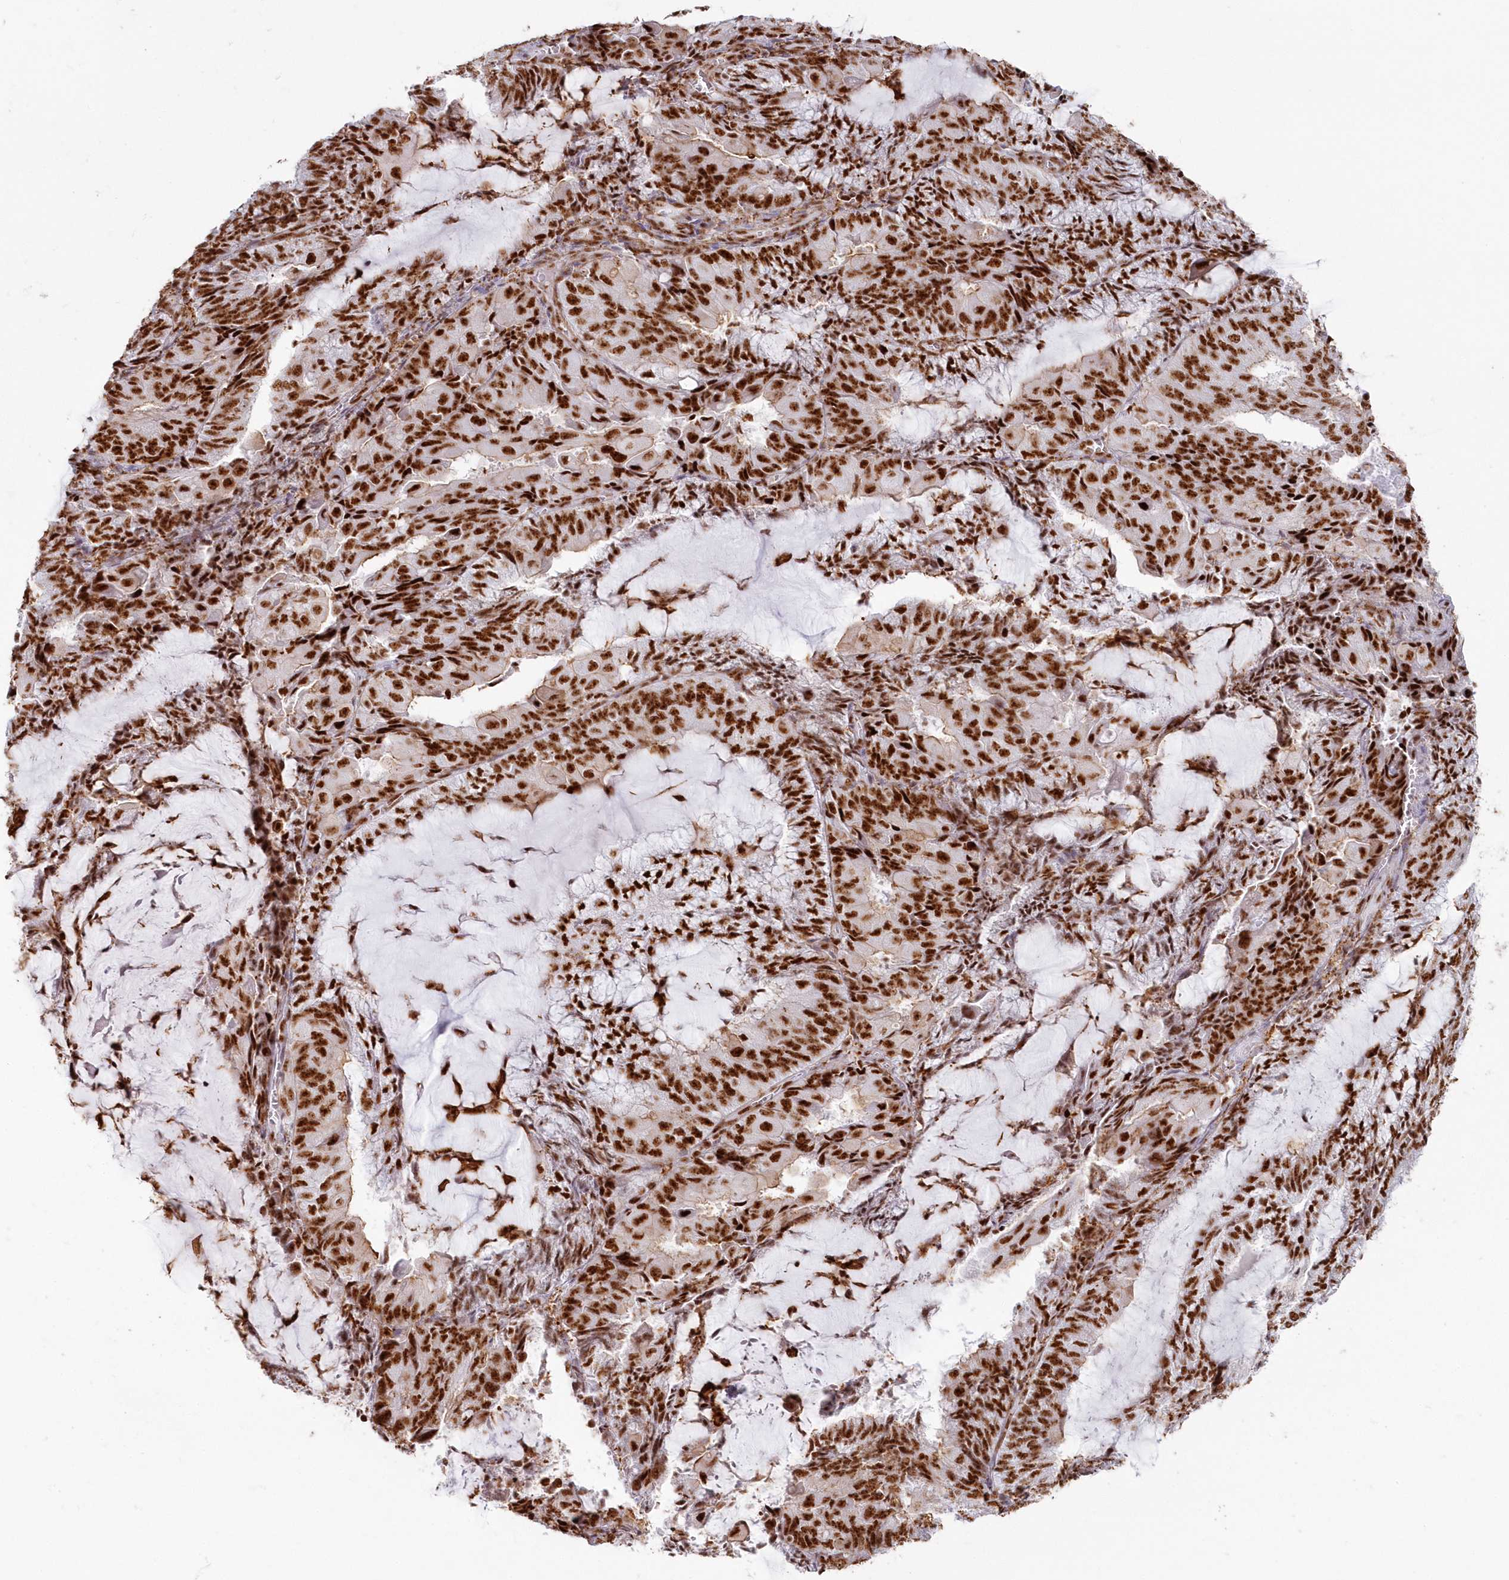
{"staining": {"intensity": "strong", "quantity": ">75%", "location": "nuclear"}, "tissue": "endometrial cancer", "cell_type": "Tumor cells", "image_type": "cancer", "snomed": [{"axis": "morphology", "description": "Adenocarcinoma, NOS"}, {"axis": "topography", "description": "Endometrium"}], "caption": "Immunohistochemistry (IHC) of human adenocarcinoma (endometrial) reveals high levels of strong nuclear positivity in approximately >75% of tumor cells.", "gene": "DDX46", "patient": {"sex": "female", "age": 81}}